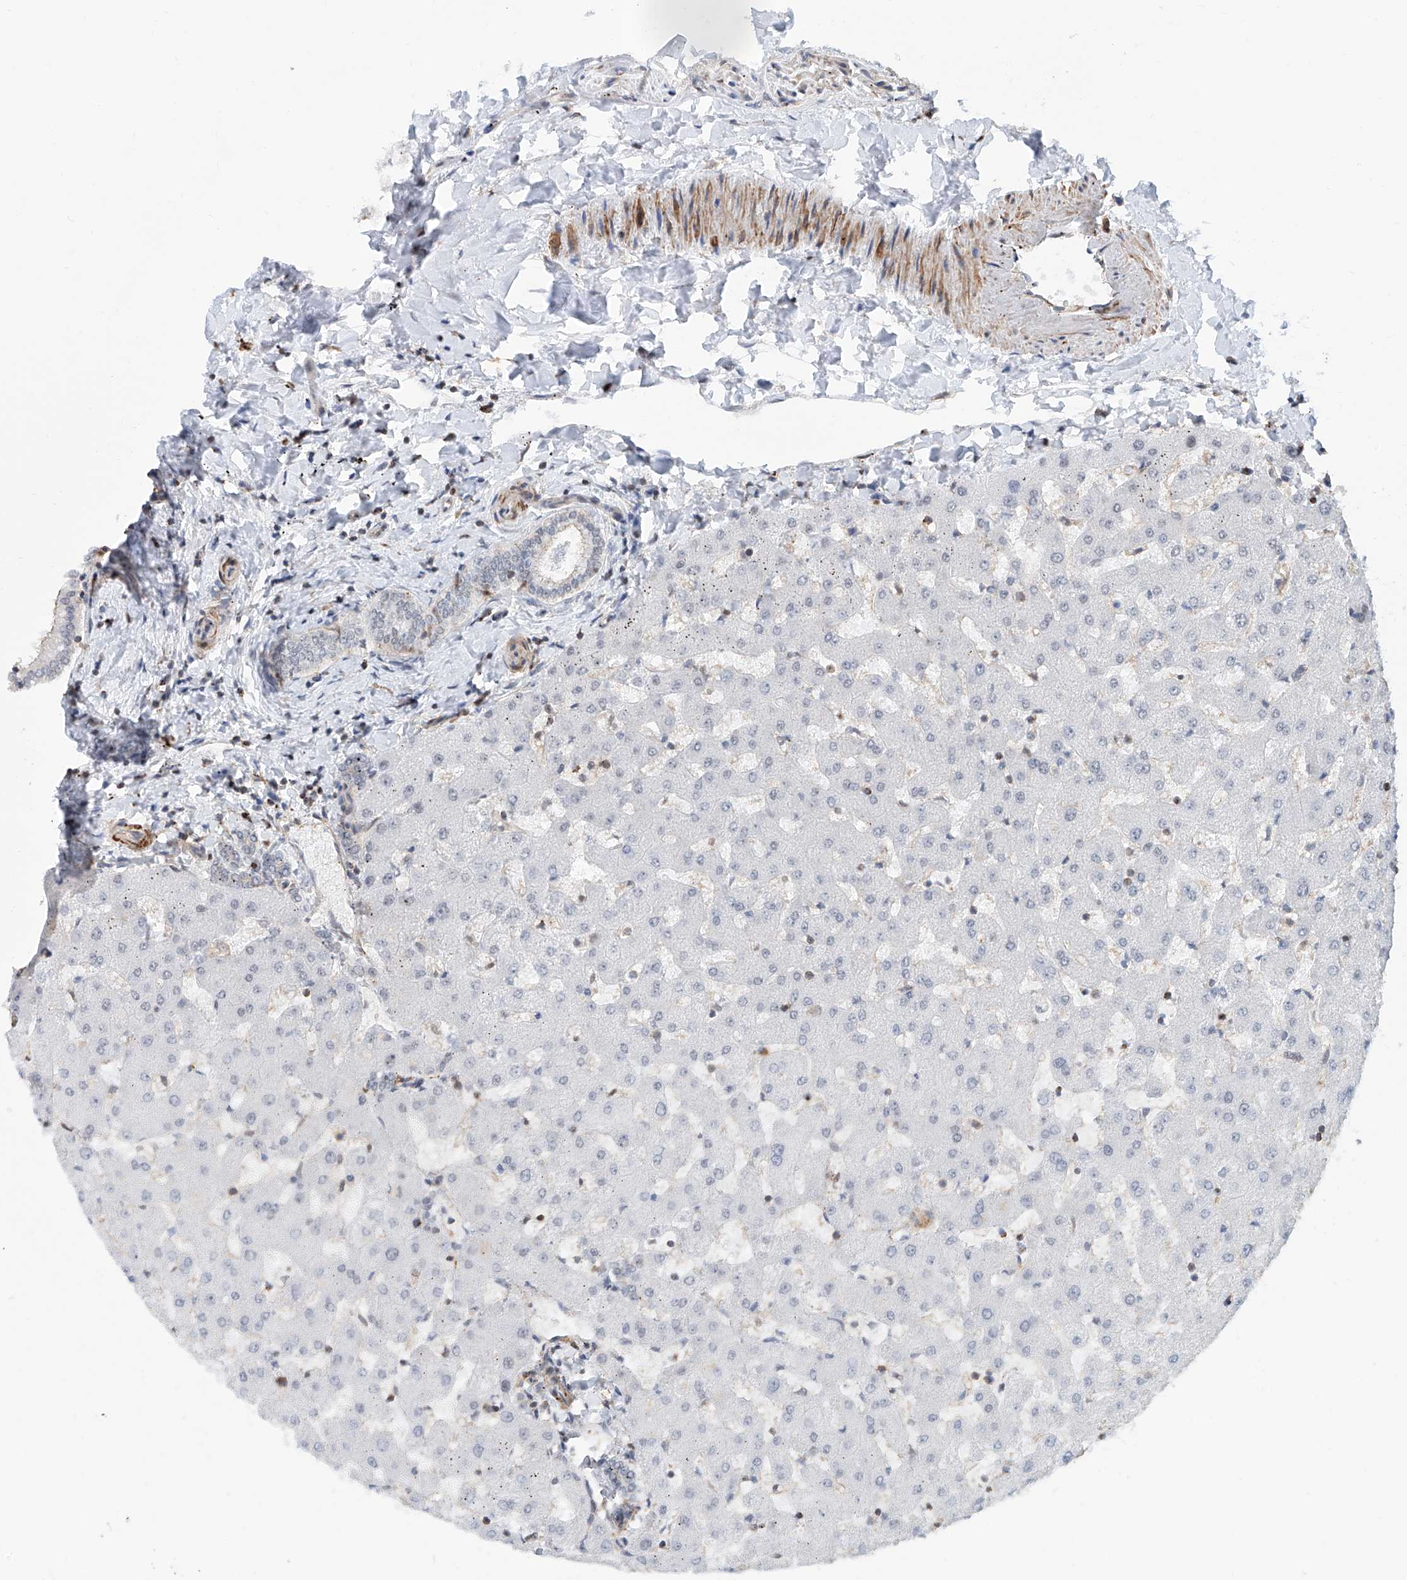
{"staining": {"intensity": "negative", "quantity": "none", "location": "none"}, "tissue": "liver", "cell_type": "Cholangiocytes", "image_type": "normal", "snomed": [{"axis": "morphology", "description": "Normal tissue, NOS"}, {"axis": "topography", "description": "Liver"}], "caption": "Immunohistochemistry (IHC) of normal human liver shows no positivity in cholangiocytes.", "gene": "SDE2", "patient": {"sex": "female", "age": 63}}